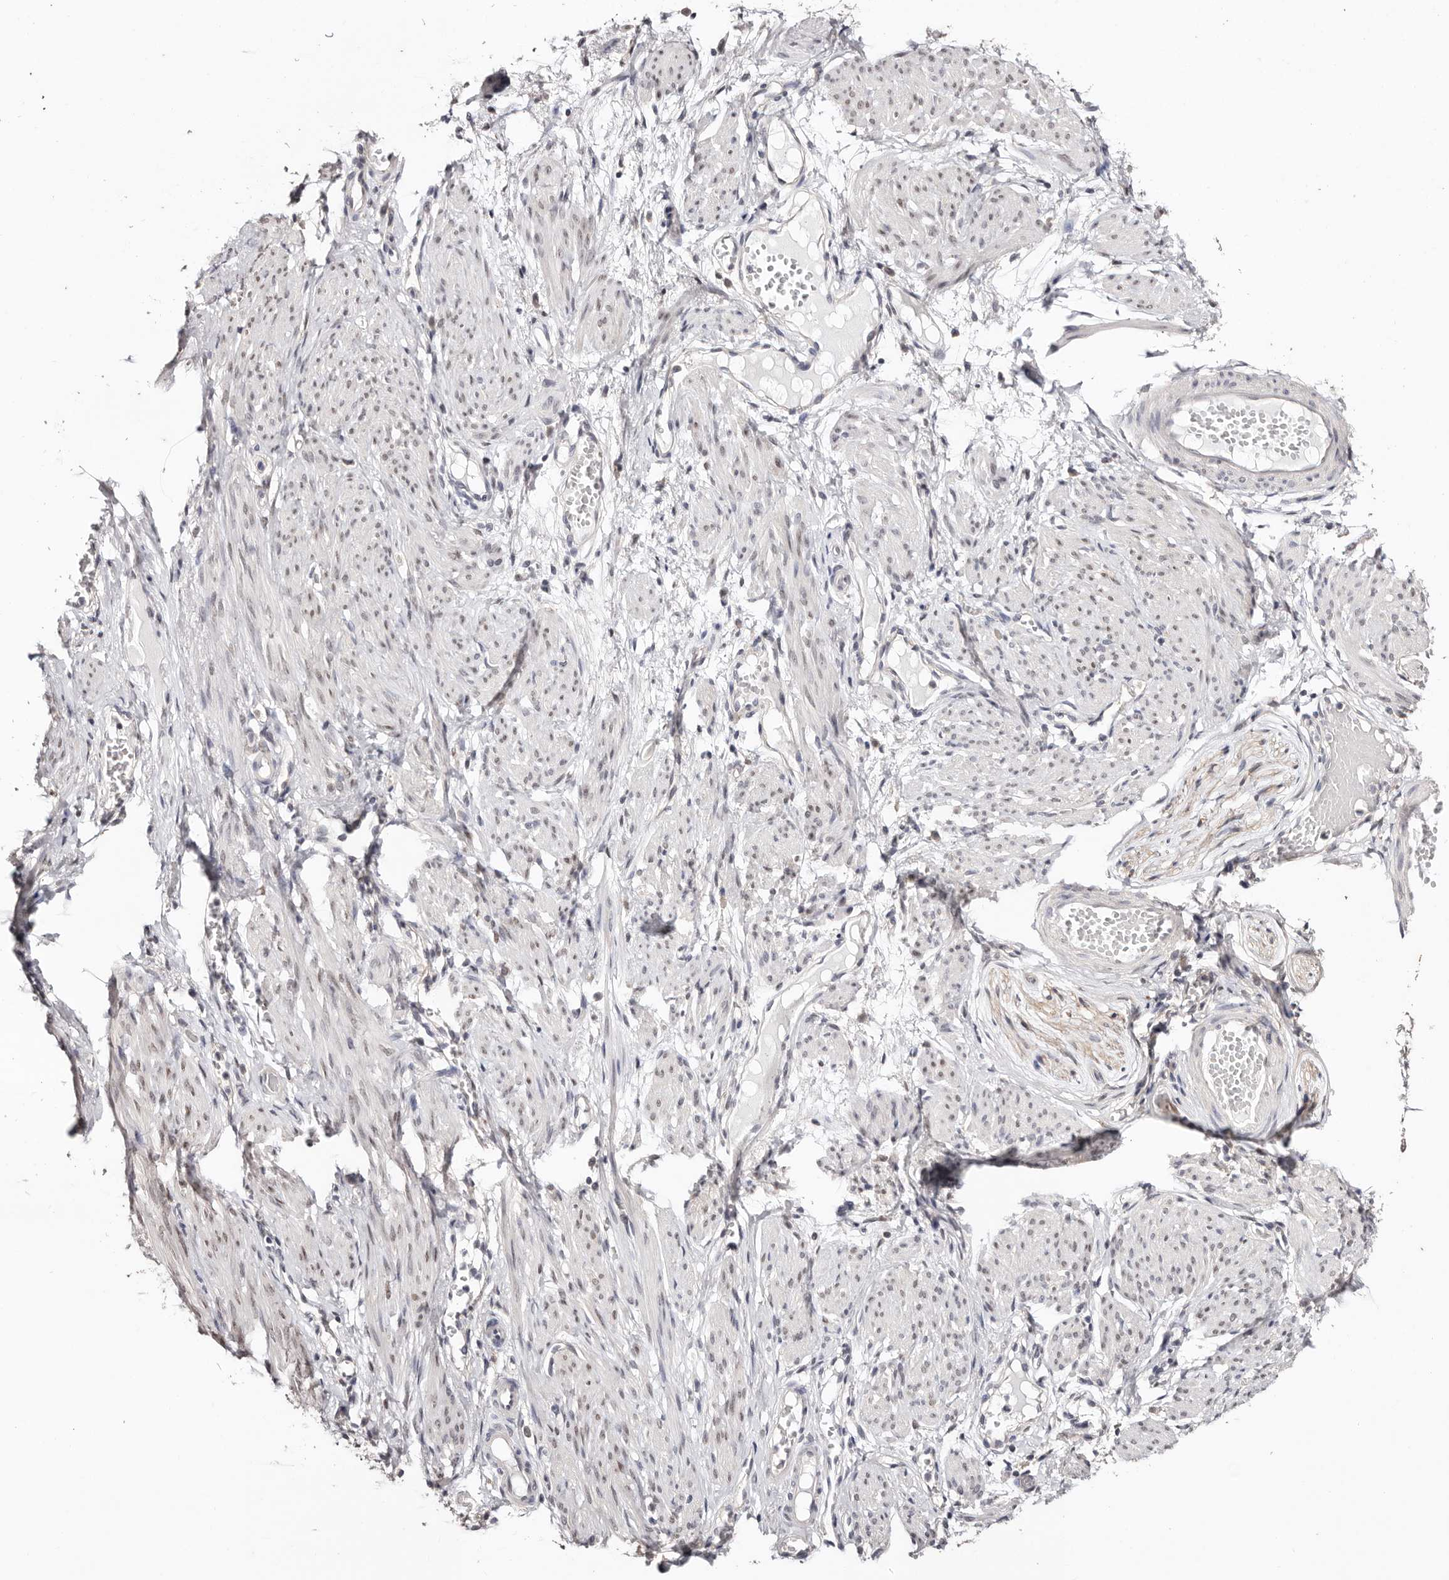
{"staining": {"intensity": "weak", "quantity": "25%-75%", "location": "cytoplasmic/membranous,nuclear"}, "tissue": "adipose tissue", "cell_type": "Adipocytes", "image_type": "normal", "snomed": [{"axis": "morphology", "description": "Normal tissue, NOS"}, {"axis": "topography", "description": "Smooth muscle"}, {"axis": "topography", "description": "Peripheral nerve tissue"}], "caption": "IHC image of unremarkable adipose tissue: human adipose tissue stained using IHC shows low levels of weak protein expression localized specifically in the cytoplasmic/membranous,nuclear of adipocytes, appearing as a cytoplasmic/membranous,nuclear brown color.", "gene": "TYW3", "patient": {"sex": "female", "age": 39}}